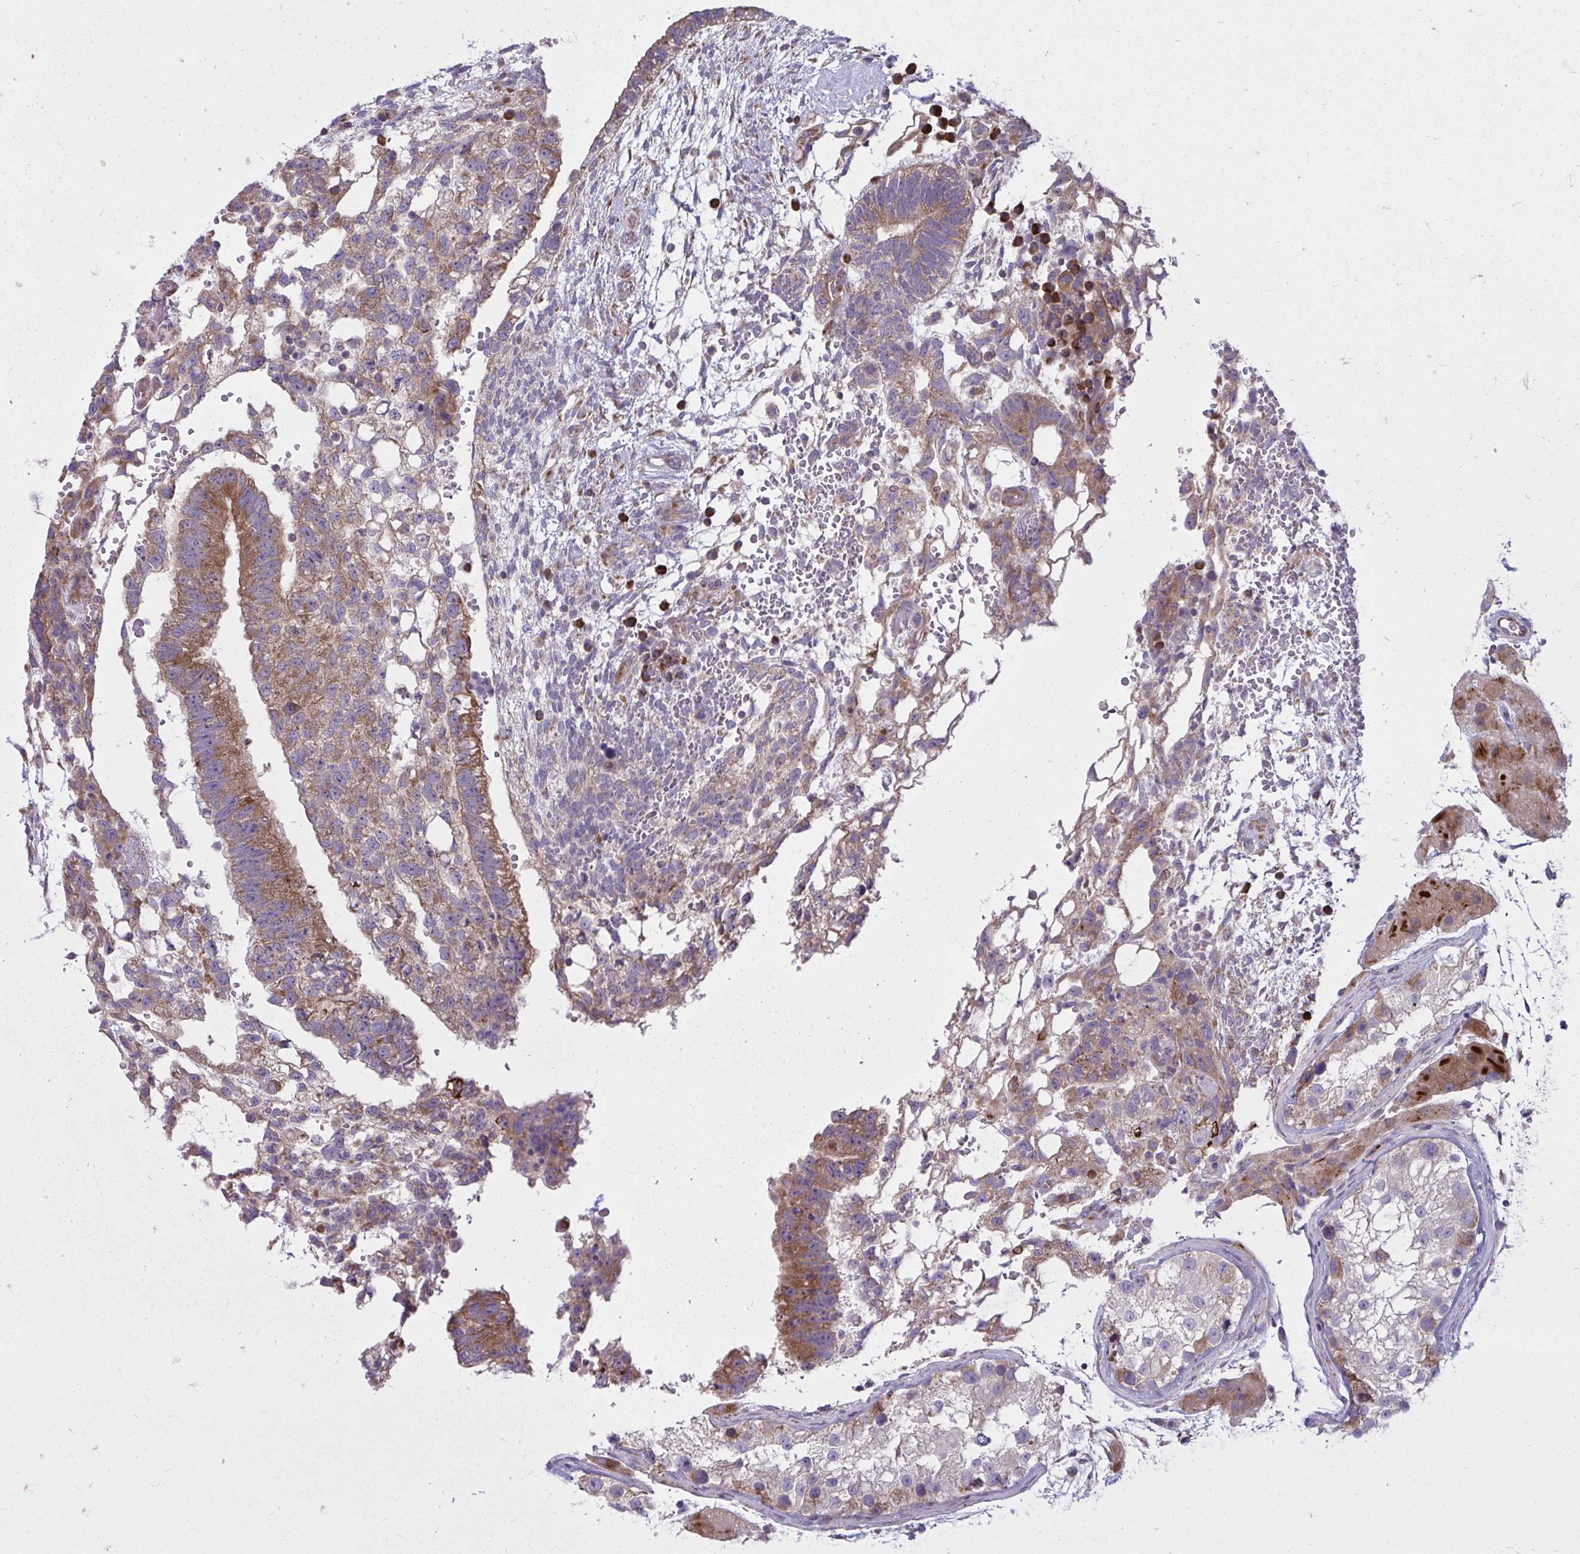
{"staining": {"intensity": "moderate", "quantity": ">75%", "location": "cytoplasmic/membranous"}, "tissue": "testis cancer", "cell_type": "Tumor cells", "image_type": "cancer", "snomed": [{"axis": "morphology", "description": "Normal tissue, NOS"}, {"axis": "morphology", "description": "Carcinoma, Embryonal, NOS"}, {"axis": "topography", "description": "Testis"}], "caption": "IHC (DAB (3,3'-diaminobenzidine)) staining of human embryonal carcinoma (testis) demonstrates moderate cytoplasmic/membranous protein positivity in about >75% of tumor cells.", "gene": "GFPT2", "patient": {"sex": "male", "age": 32}}